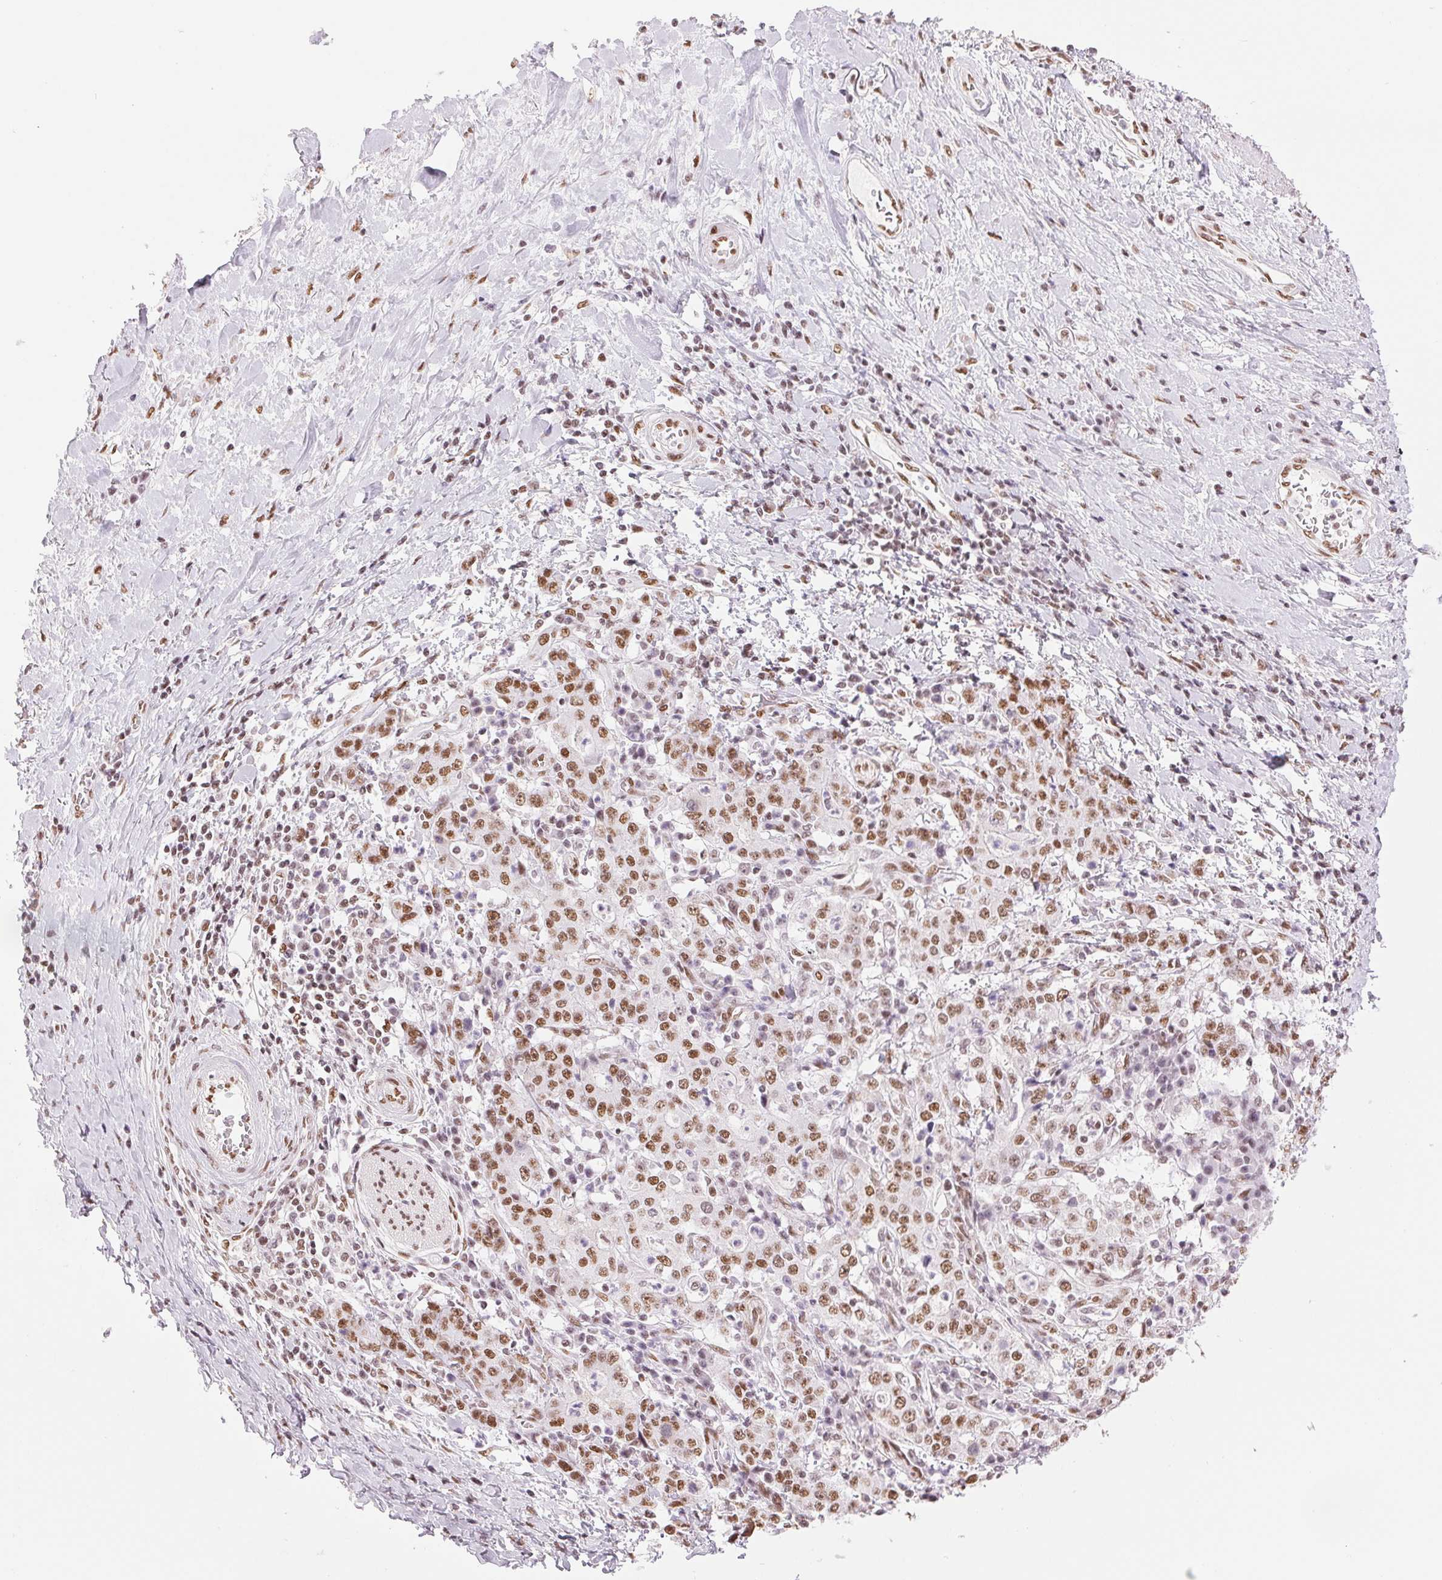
{"staining": {"intensity": "moderate", "quantity": ">75%", "location": "nuclear"}, "tissue": "stomach cancer", "cell_type": "Tumor cells", "image_type": "cancer", "snomed": [{"axis": "morphology", "description": "Normal tissue, NOS"}, {"axis": "morphology", "description": "Adenocarcinoma, NOS"}, {"axis": "topography", "description": "Stomach, upper"}, {"axis": "topography", "description": "Stomach"}], "caption": "Immunohistochemistry (IHC) (DAB (3,3'-diaminobenzidine)) staining of human stomach cancer demonstrates moderate nuclear protein staining in approximately >75% of tumor cells. The protein of interest is shown in brown color, while the nuclei are stained blue.", "gene": "ZFR2", "patient": {"sex": "male", "age": 59}}